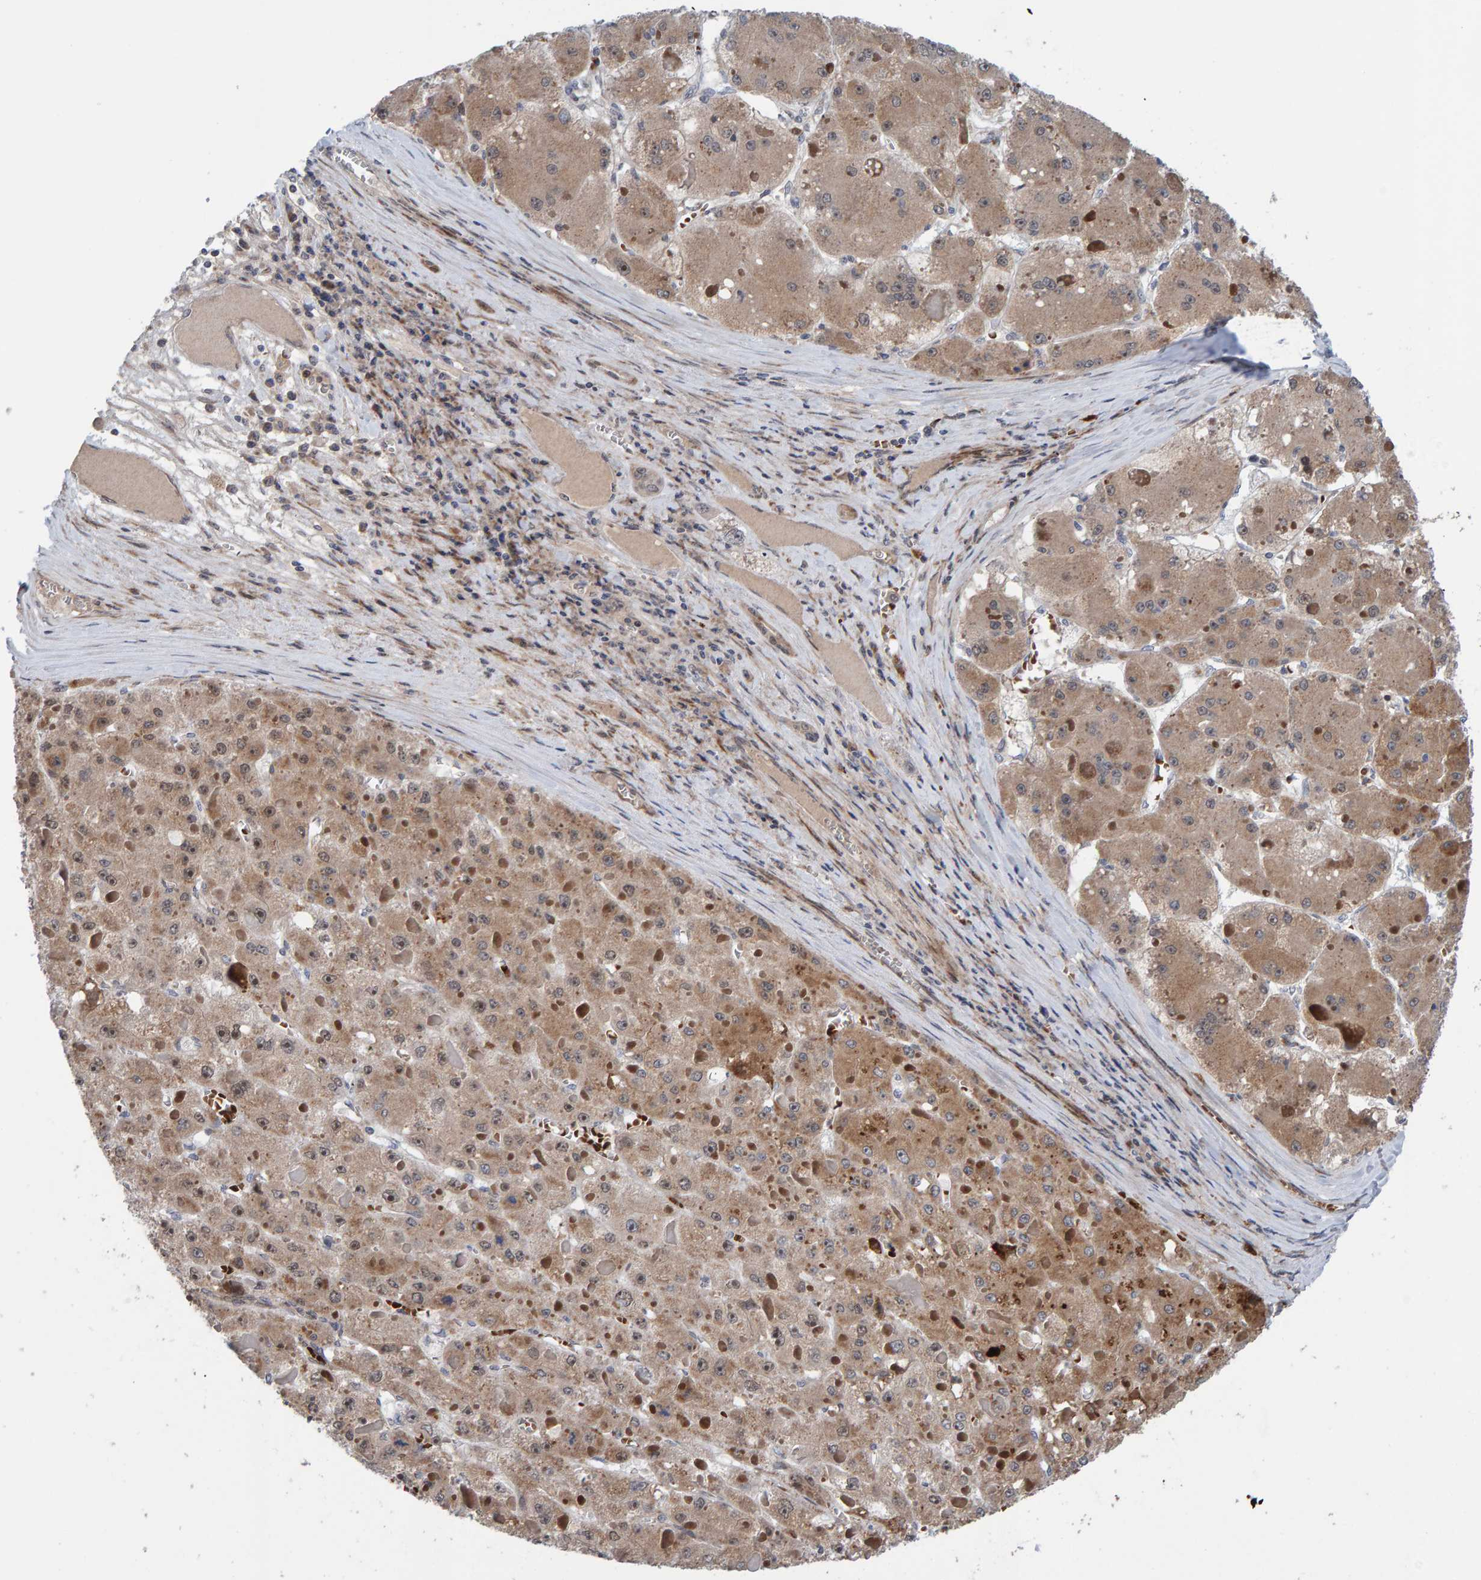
{"staining": {"intensity": "moderate", "quantity": "25%-75%", "location": "cytoplasmic/membranous"}, "tissue": "liver cancer", "cell_type": "Tumor cells", "image_type": "cancer", "snomed": [{"axis": "morphology", "description": "Carcinoma, Hepatocellular, NOS"}, {"axis": "topography", "description": "Liver"}], "caption": "Immunohistochemistry image of neoplastic tissue: human liver cancer stained using IHC reveals medium levels of moderate protein expression localized specifically in the cytoplasmic/membranous of tumor cells, appearing as a cytoplasmic/membranous brown color.", "gene": "MFSD6L", "patient": {"sex": "female", "age": 73}}